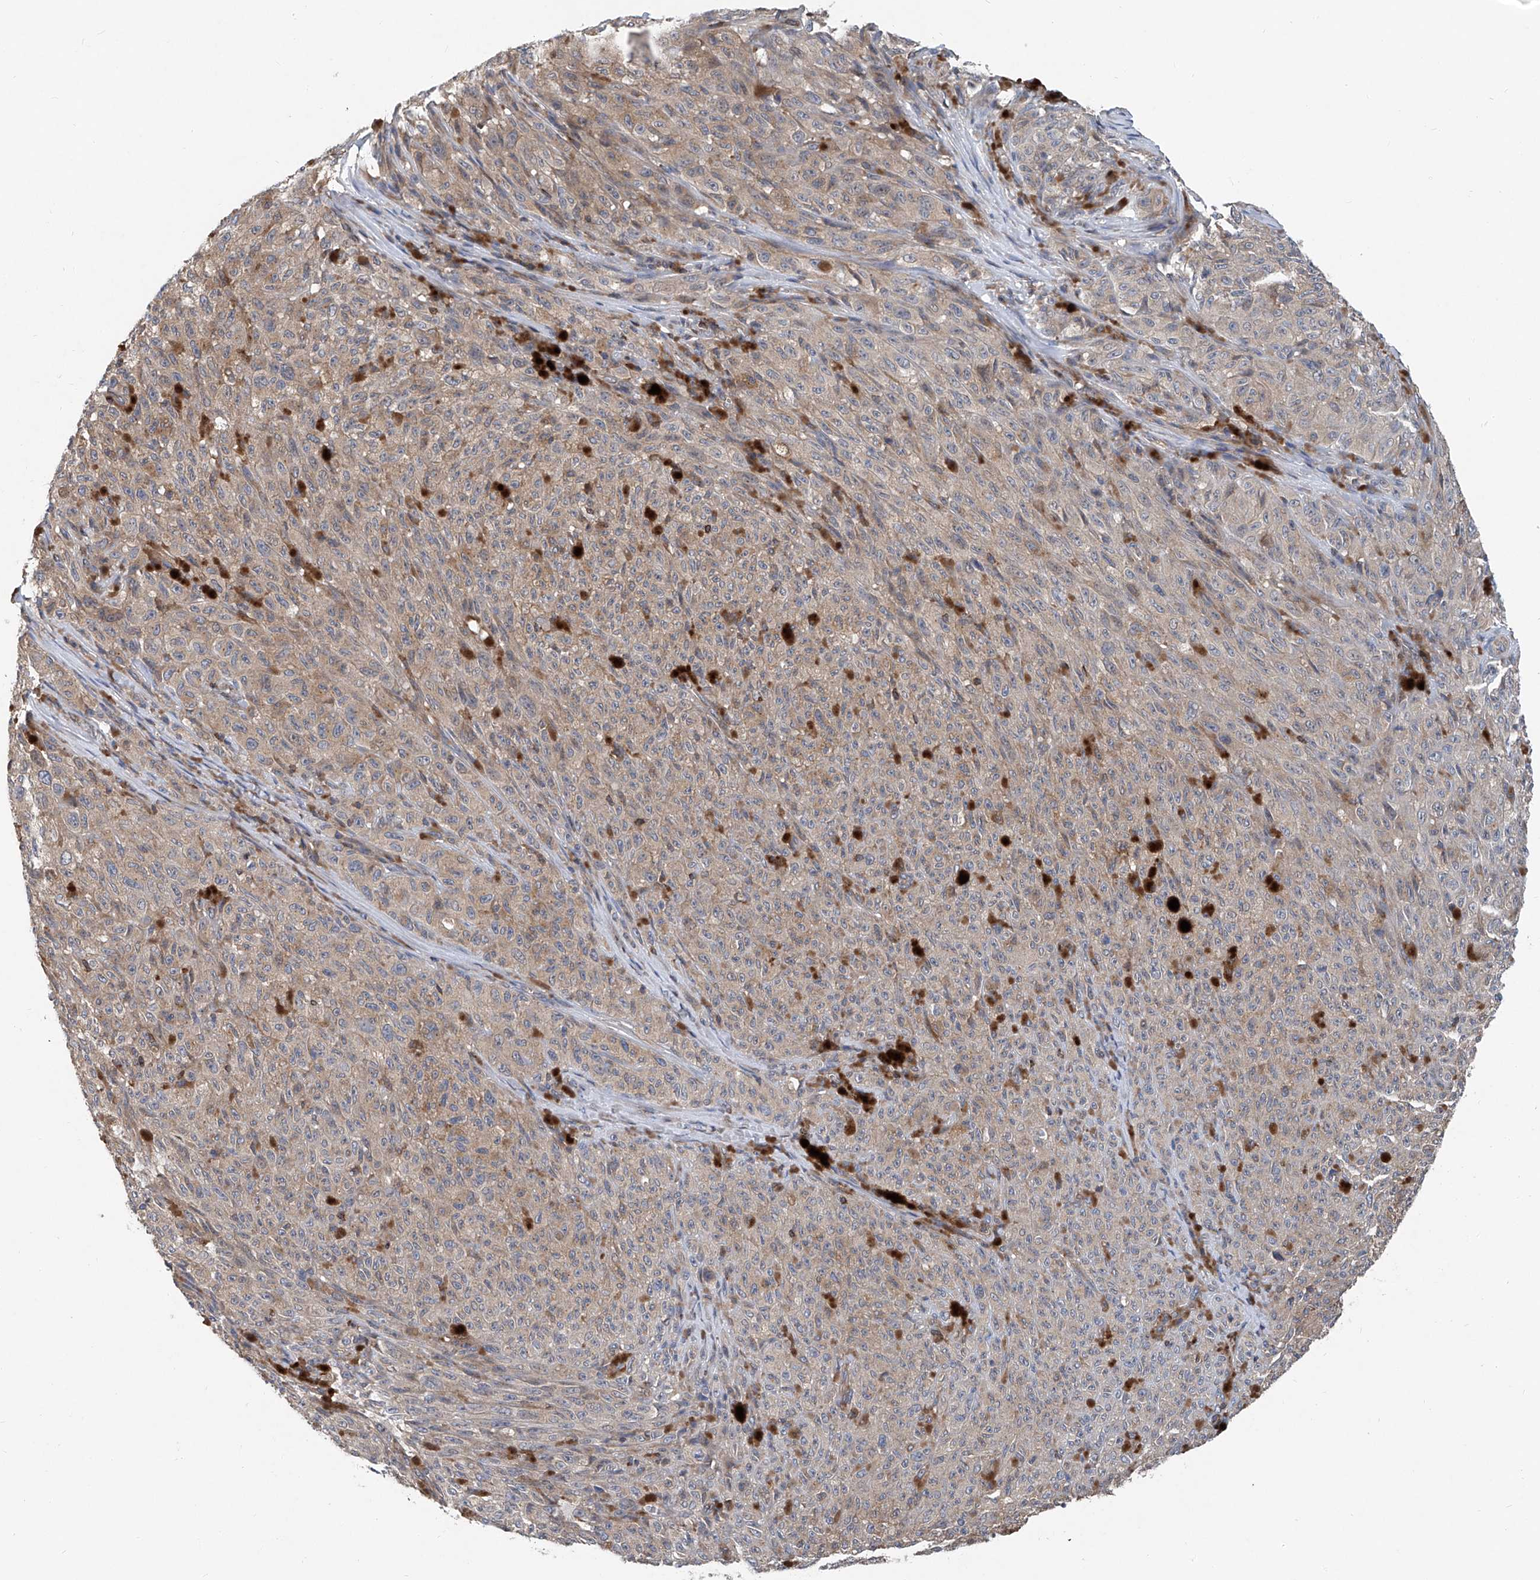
{"staining": {"intensity": "weak", "quantity": "25%-75%", "location": "cytoplasmic/membranous"}, "tissue": "melanoma", "cell_type": "Tumor cells", "image_type": "cancer", "snomed": [{"axis": "morphology", "description": "Malignant melanoma, NOS"}, {"axis": "topography", "description": "Skin"}], "caption": "Immunohistochemical staining of malignant melanoma reveals weak cytoplasmic/membranous protein staining in about 25%-75% of tumor cells.", "gene": "TRIM38", "patient": {"sex": "female", "age": 82}}